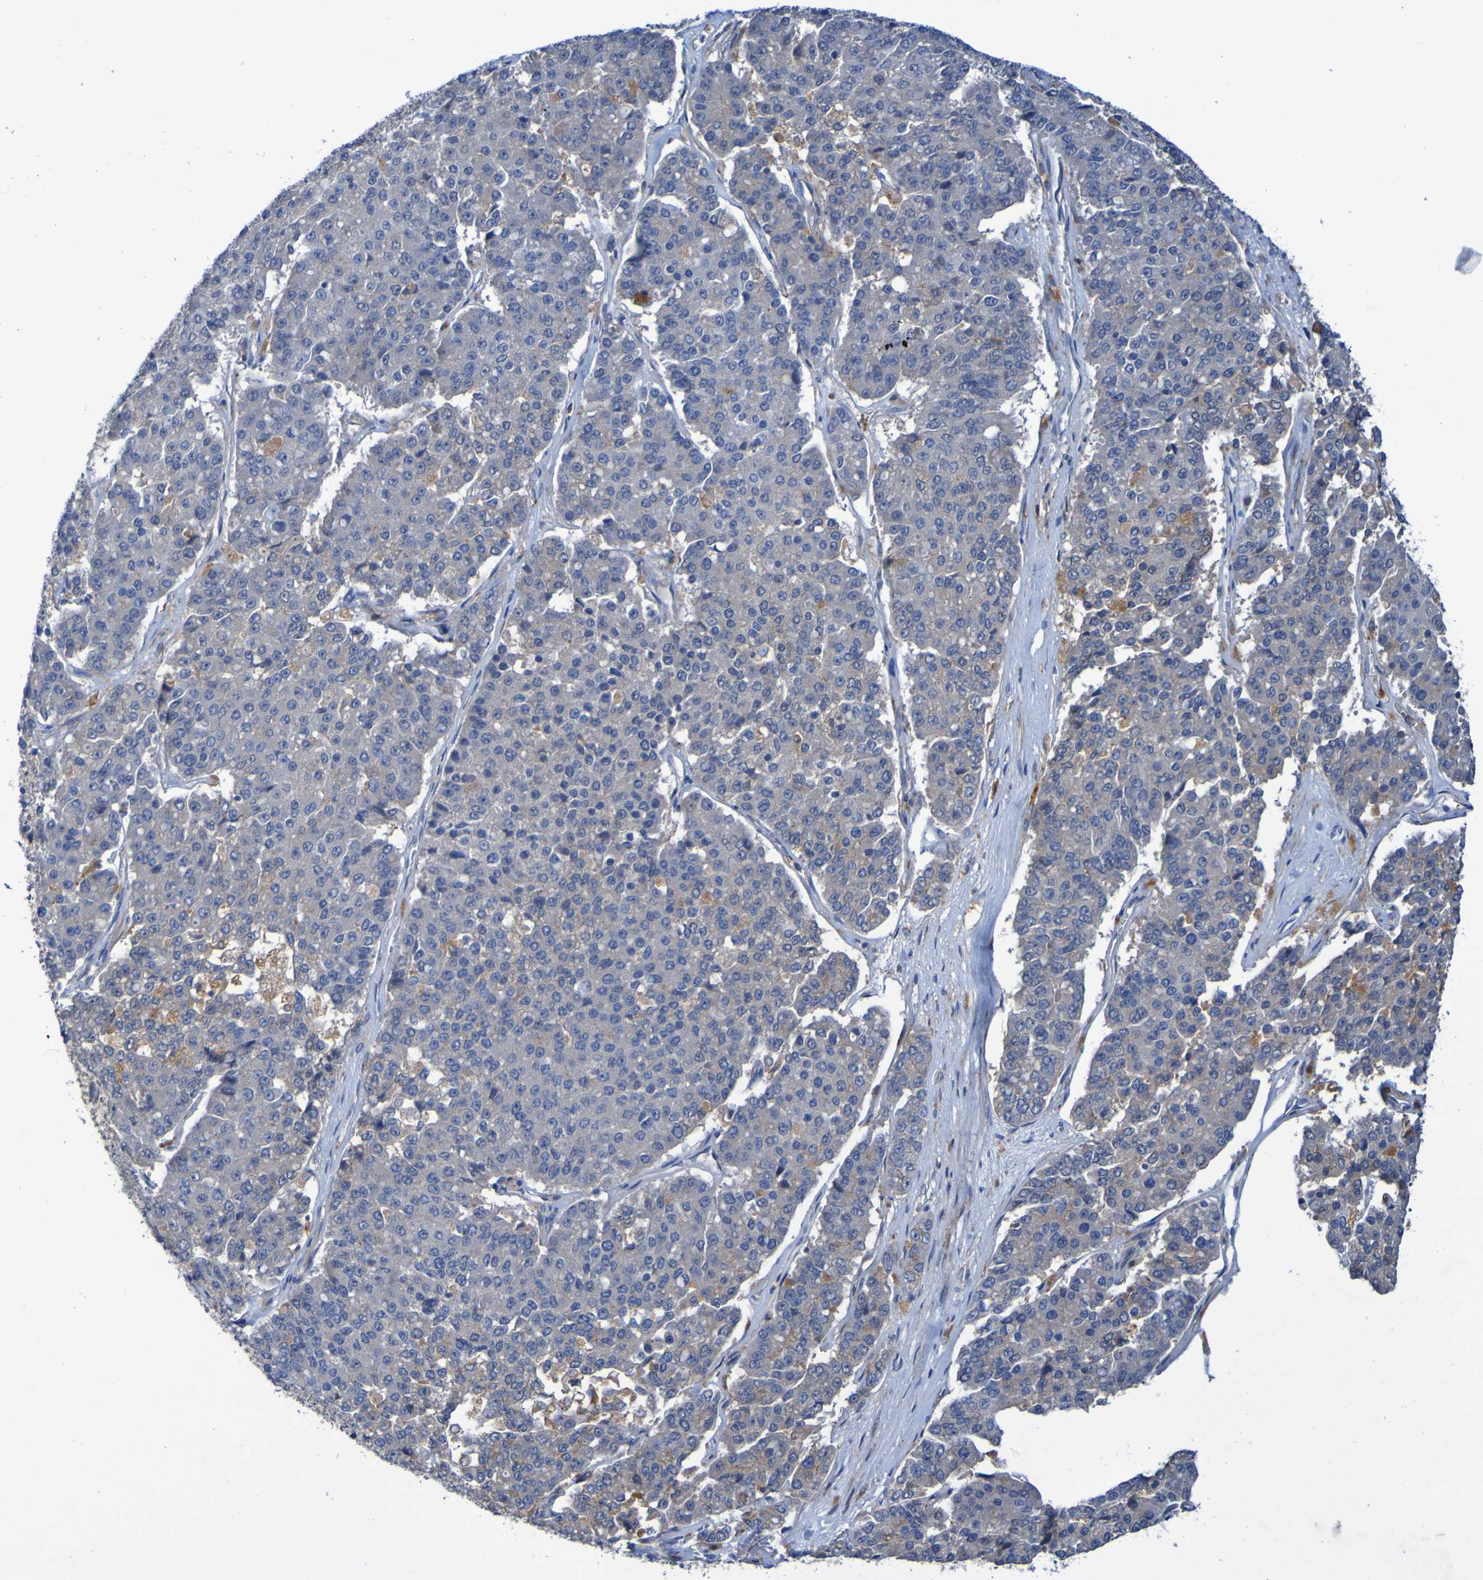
{"staining": {"intensity": "moderate", "quantity": "<25%", "location": "cytoplasmic/membranous"}, "tissue": "pancreatic cancer", "cell_type": "Tumor cells", "image_type": "cancer", "snomed": [{"axis": "morphology", "description": "Adenocarcinoma, NOS"}, {"axis": "topography", "description": "Pancreas"}], "caption": "Human pancreatic cancer stained with a protein marker demonstrates moderate staining in tumor cells.", "gene": "ARHGEF16", "patient": {"sex": "male", "age": 50}}